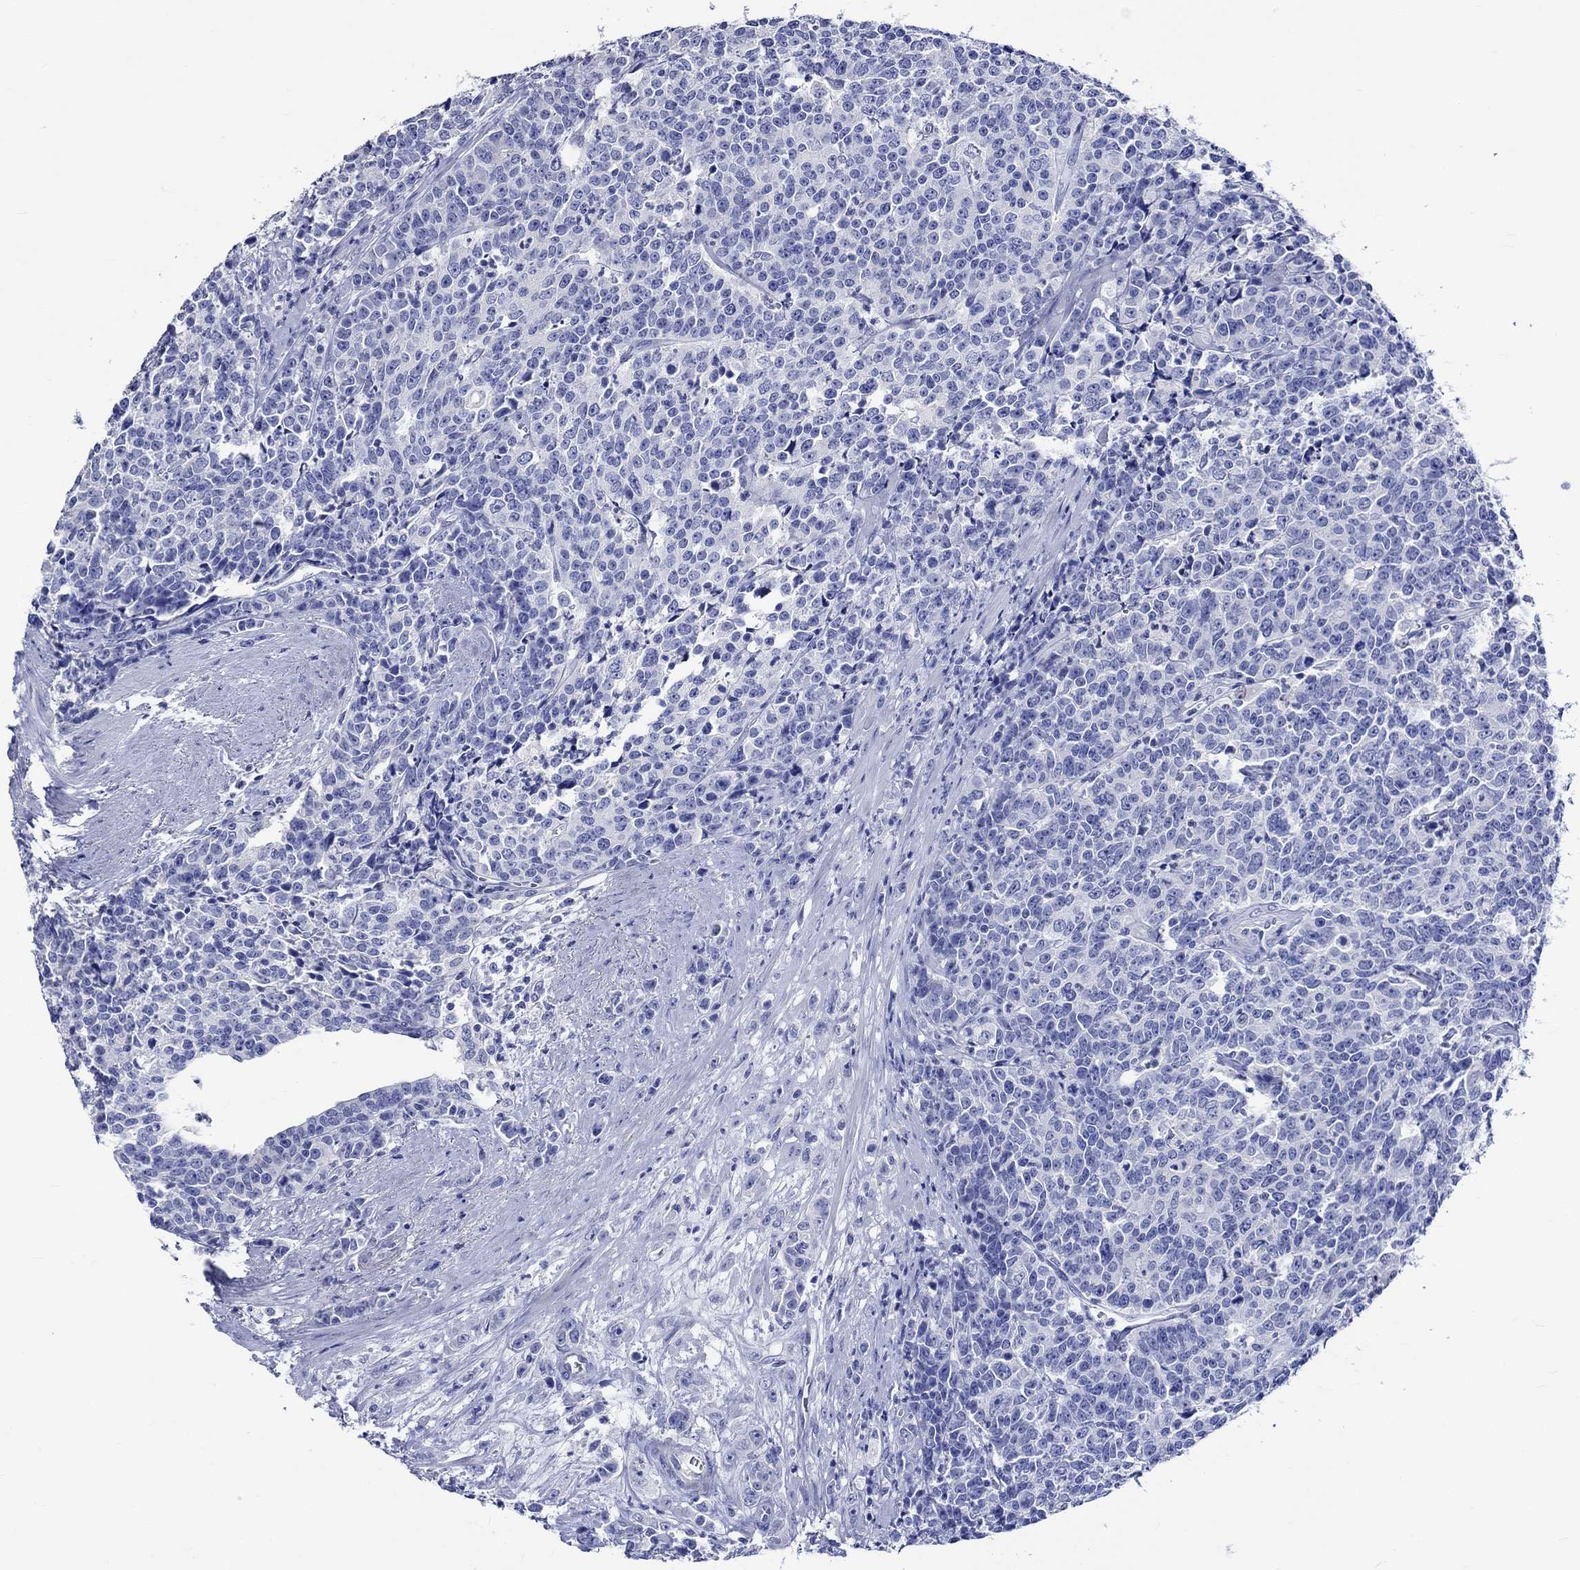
{"staining": {"intensity": "negative", "quantity": "none", "location": "none"}, "tissue": "prostate cancer", "cell_type": "Tumor cells", "image_type": "cancer", "snomed": [{"axis": "morphology", "description": "Adenocarcinoma, NOS"}, {"axis": "topography", "description": "Prostate"}], "caption": "Adenocarcinoma (prostate) was stained to show a protein in brown. There is no significant expression in tumor cells. Brightfield microscopy of IHC stained with DAB (3,3'-diaminobenzidine) (brown) and hematoxylin (blue), captured at high magnification.", "gene": "KLHL35", "patient": {"sex": "male", "age": 67}}